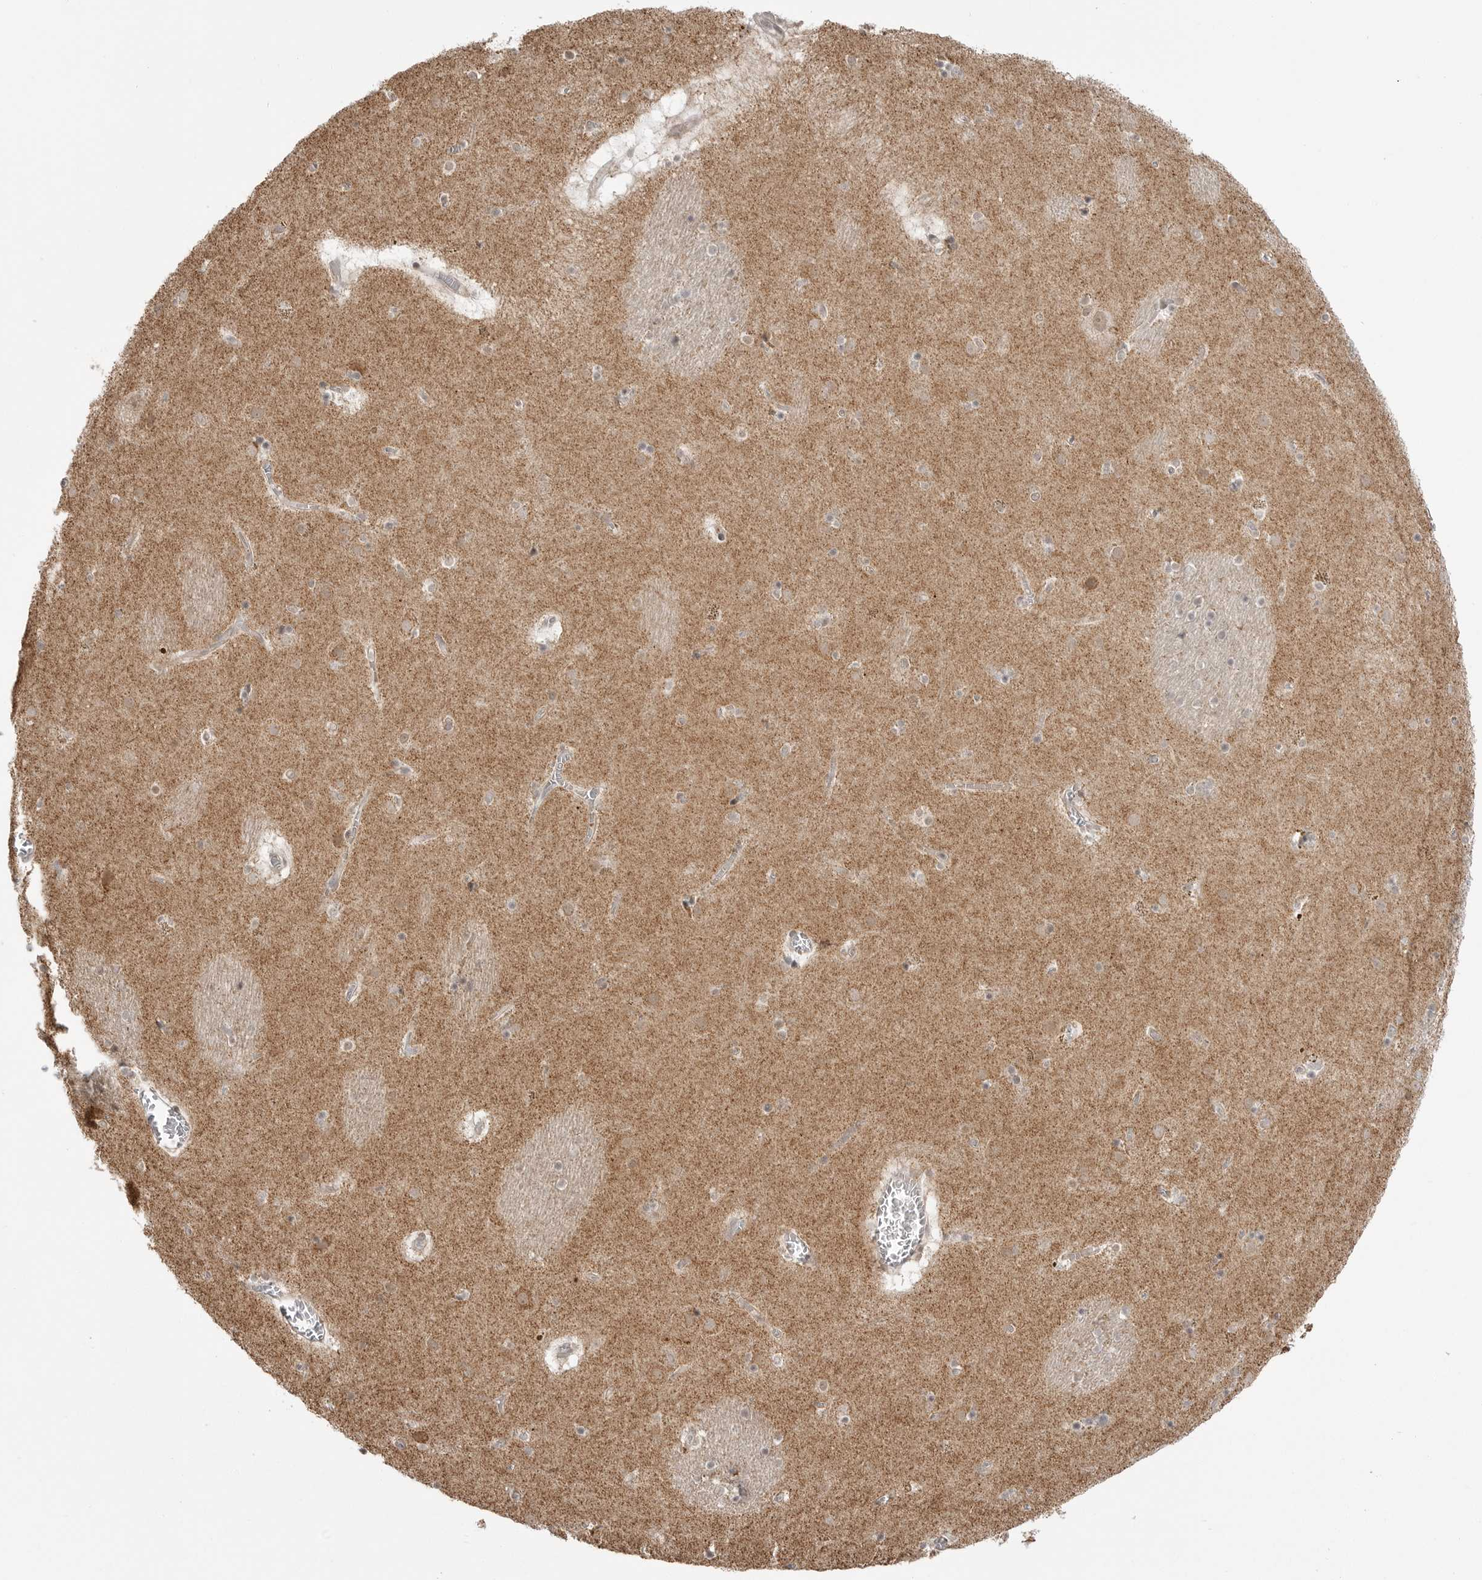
{"staining": {"intensity": "weak", "quantity": "25%-75%", "location": "cytoplasmic/membranous"}, "tissue": "caudate", "cell_type": "Glial cells", "image_type": "normal", "snomed": [{"axis": "morphology", "description": "Normal tissue, NOS"}, {"axis": "topography", "description": "Lateral ventricle wall"}], "caption": "This photomicrograph shows immunohistochemistry staining of unremarkable caudate, with low weak cytoplasmic/membranous expression in about 25%-75% of glial cells.", "gene": "KALRN", "patient": {"sex": "male", "age": 70}}